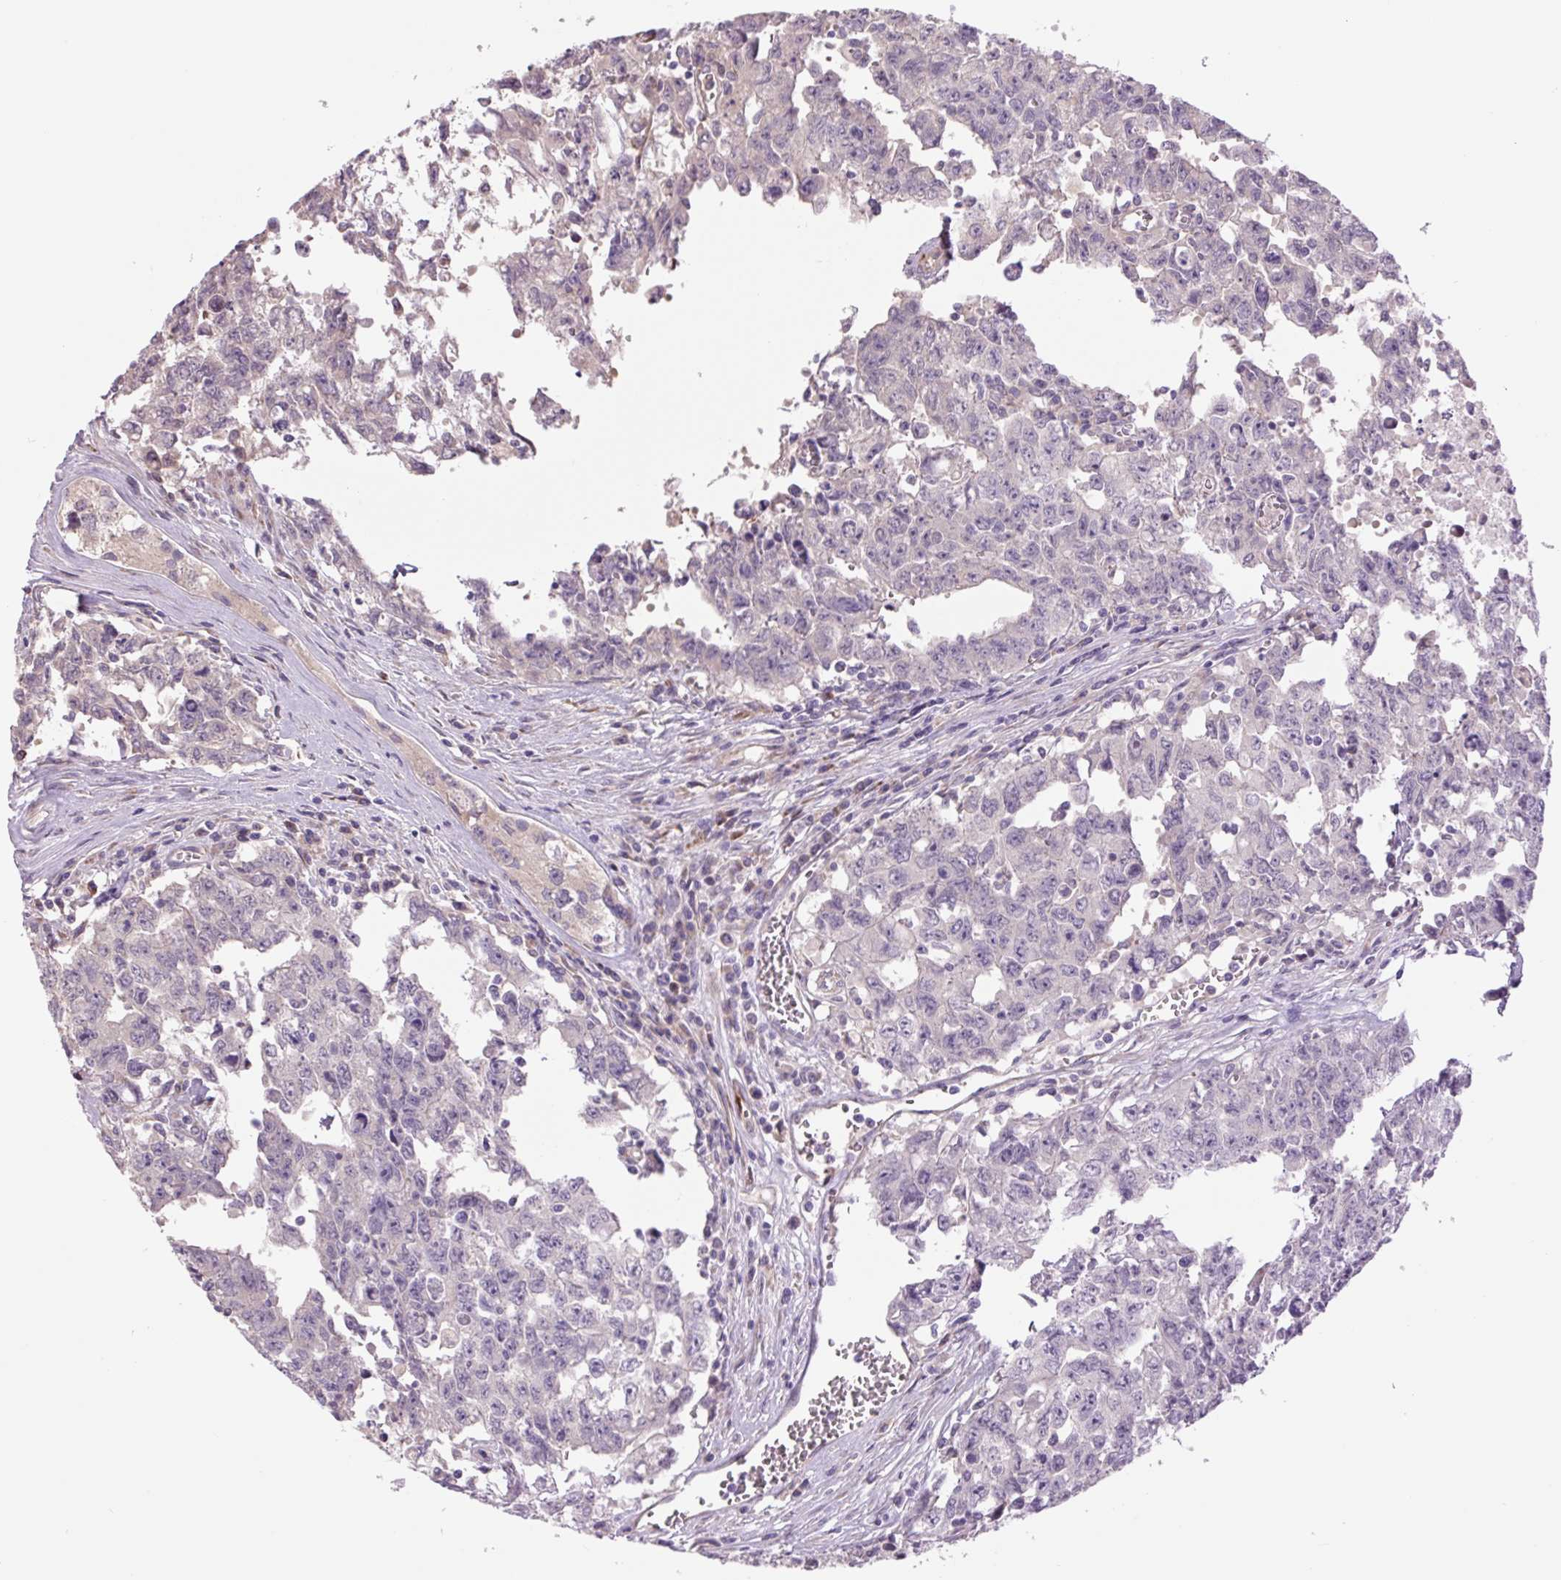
{"staining": {"intensity": "negative", "quantity": "none", "location": "none"}, "tissue": "testis cancer", "cell_type": "Tumor cells", "image_type": "cancer", "snomed": [{"axis": "morphology", "description": "Carcinoma, Embryonal, NOS"}, {"axis": "topography", "description": "Testis"}], "caption": "Testis embryonal carcinoma was stained to show a protein in brown. There is no significant staining in tumor cells.", "gene": "PLA2G4A", "patient": {"sex": "male", "age": 24}}